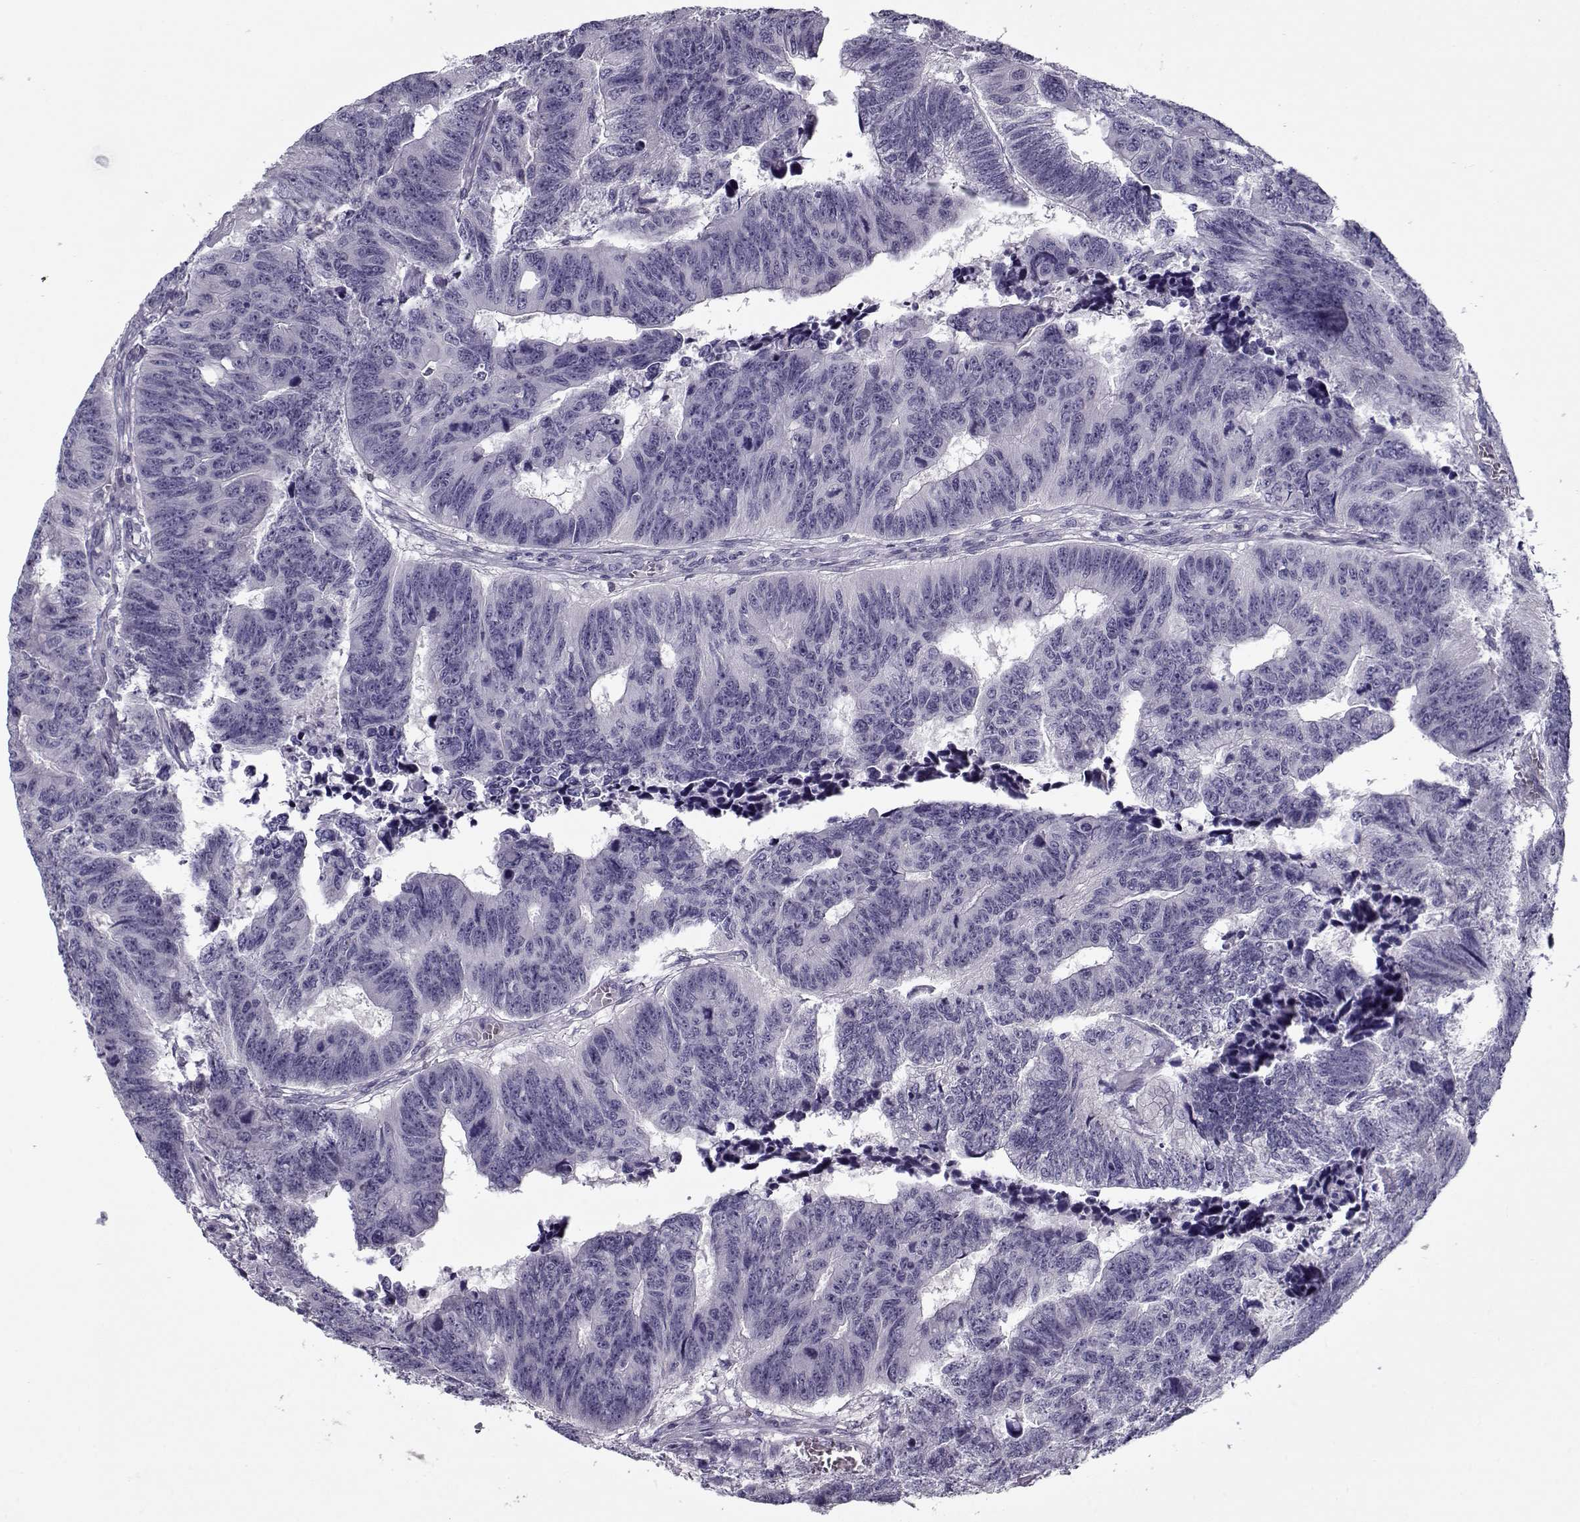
{"staining": {"intensity": "negative", "quantity": "none", "location": "none"}, "tissue": "colorectal cancer", "cell_type": "Tumor cells", "image_type": "cancer", "snomed": [{"axis": "morphology", "description": "Adenocarcinoma, NOS"}, {"axis": "topography", "description": "Appendix"}, {"axis": "topography", "description": "Colon"}, {"axis": "topography", "description": "Cecum"}, {"axis": "topography", "description": "Colon asc"}], "caption": "Immunohistochemical staining of colorectal cancer reveals no significant expression in tumor cells.", "gene": "CIBAR1", "patient": {"sex": "female", "age": 85}}